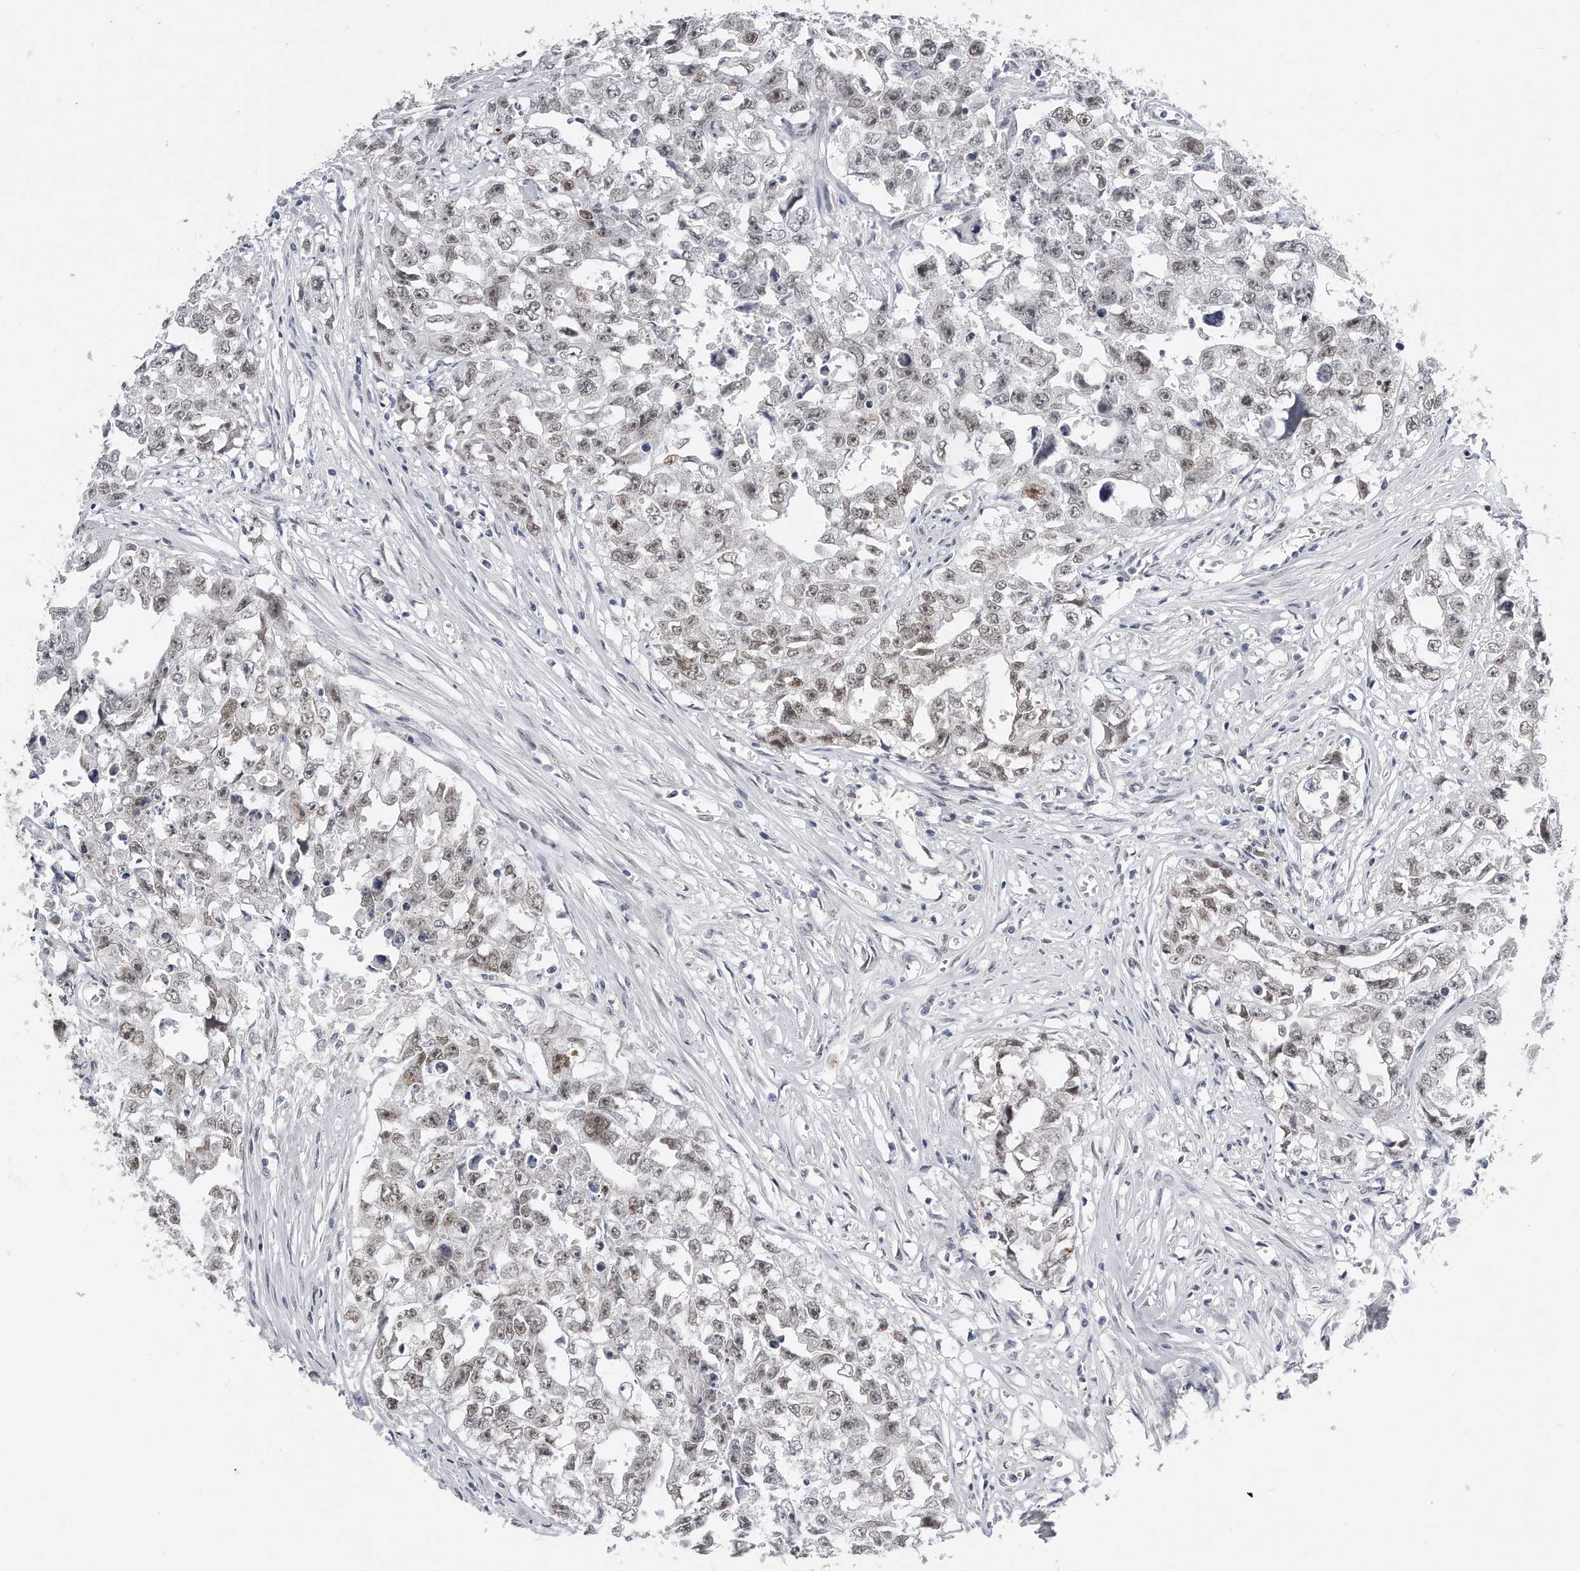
{"staining": {"intensity": "weak", "quantity": ">75%", "location": "nuclear"}, "tissue": "testis cancer", "cell_type": "Tumor cells", "image_type": "cancer", "snomed": [{"axis": "morphology", "description": "Seminoma, NOS"}, {"axis": "morphology", "description": "Carcinoma, Embryonal, NOS"}, {"axis": "topography", "description": "Testis"}], "caption": "Immunohistochemistry (IHC) of human testis cancer (embryonal carcinoma) exhibits low levels of weak nuclear positivity in about >75% of tumor cells.", "gene": "CTBP2", "patient": {"sex": "male", "age": 43}}